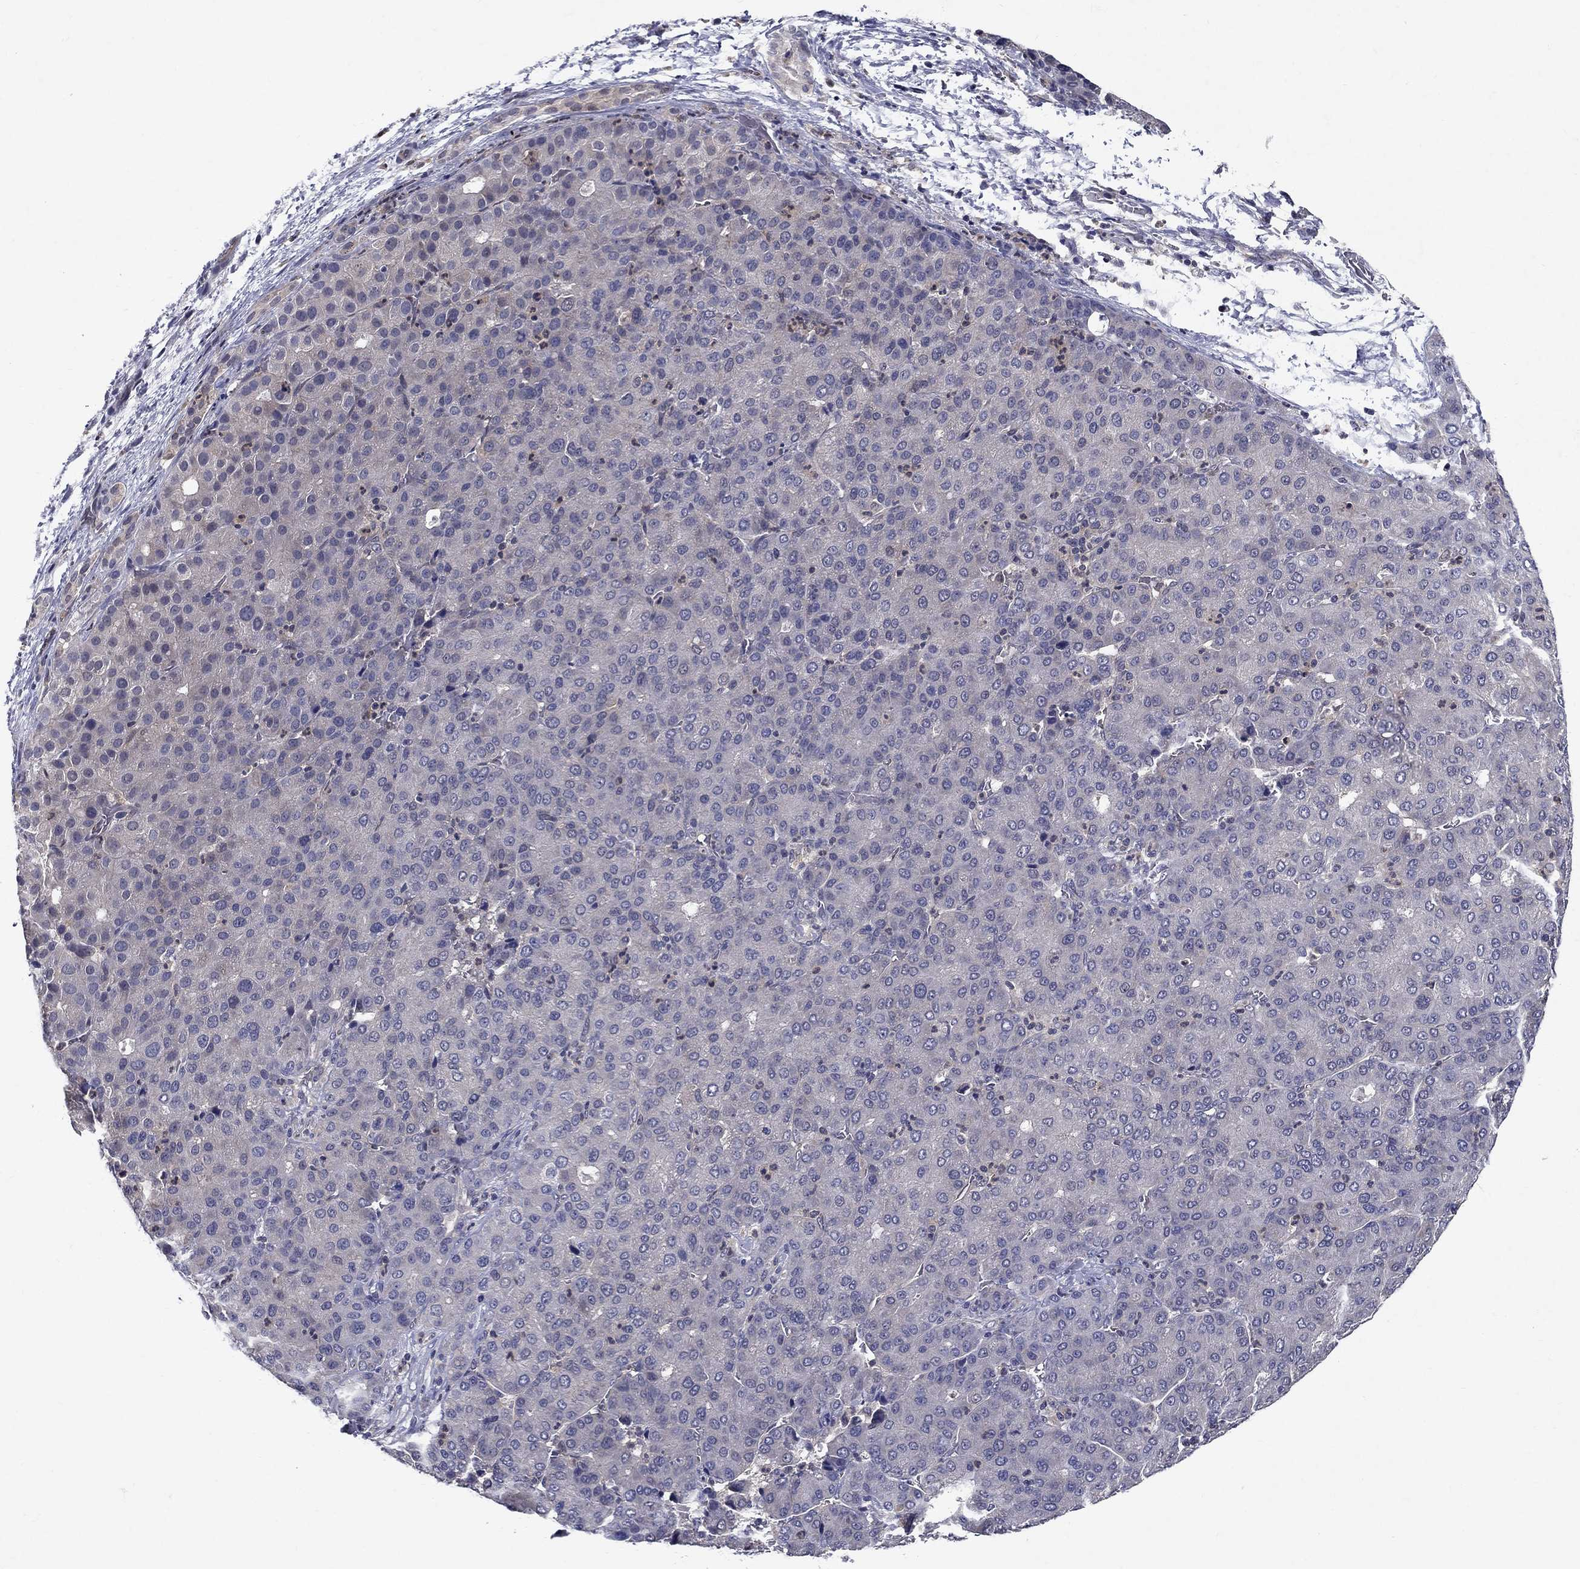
{"staining": {"intensity": "negative", "quantity": "none", "location": "none"}, "tissue": "liver cancer", "cell_type": "Tumor cells", "image_type": "cancer", "snomed": [{"axis": "morphology", "description": "Carcinoma, Hepatocellular, NOS"}, {"axis": "topography", "description": "Liver"}], "caption": "Hepatocellular carcinoma (liver) was stained to show a protein in brown. There is no significant expression in tumor cells. (DAB (3,3'-diaminobenzidine) immunohistochemistry (IHC) visualized using brightfield microscopy, high magnification).", "gene": "GLTP", "patient": {"sex": "male", "age": 65}}